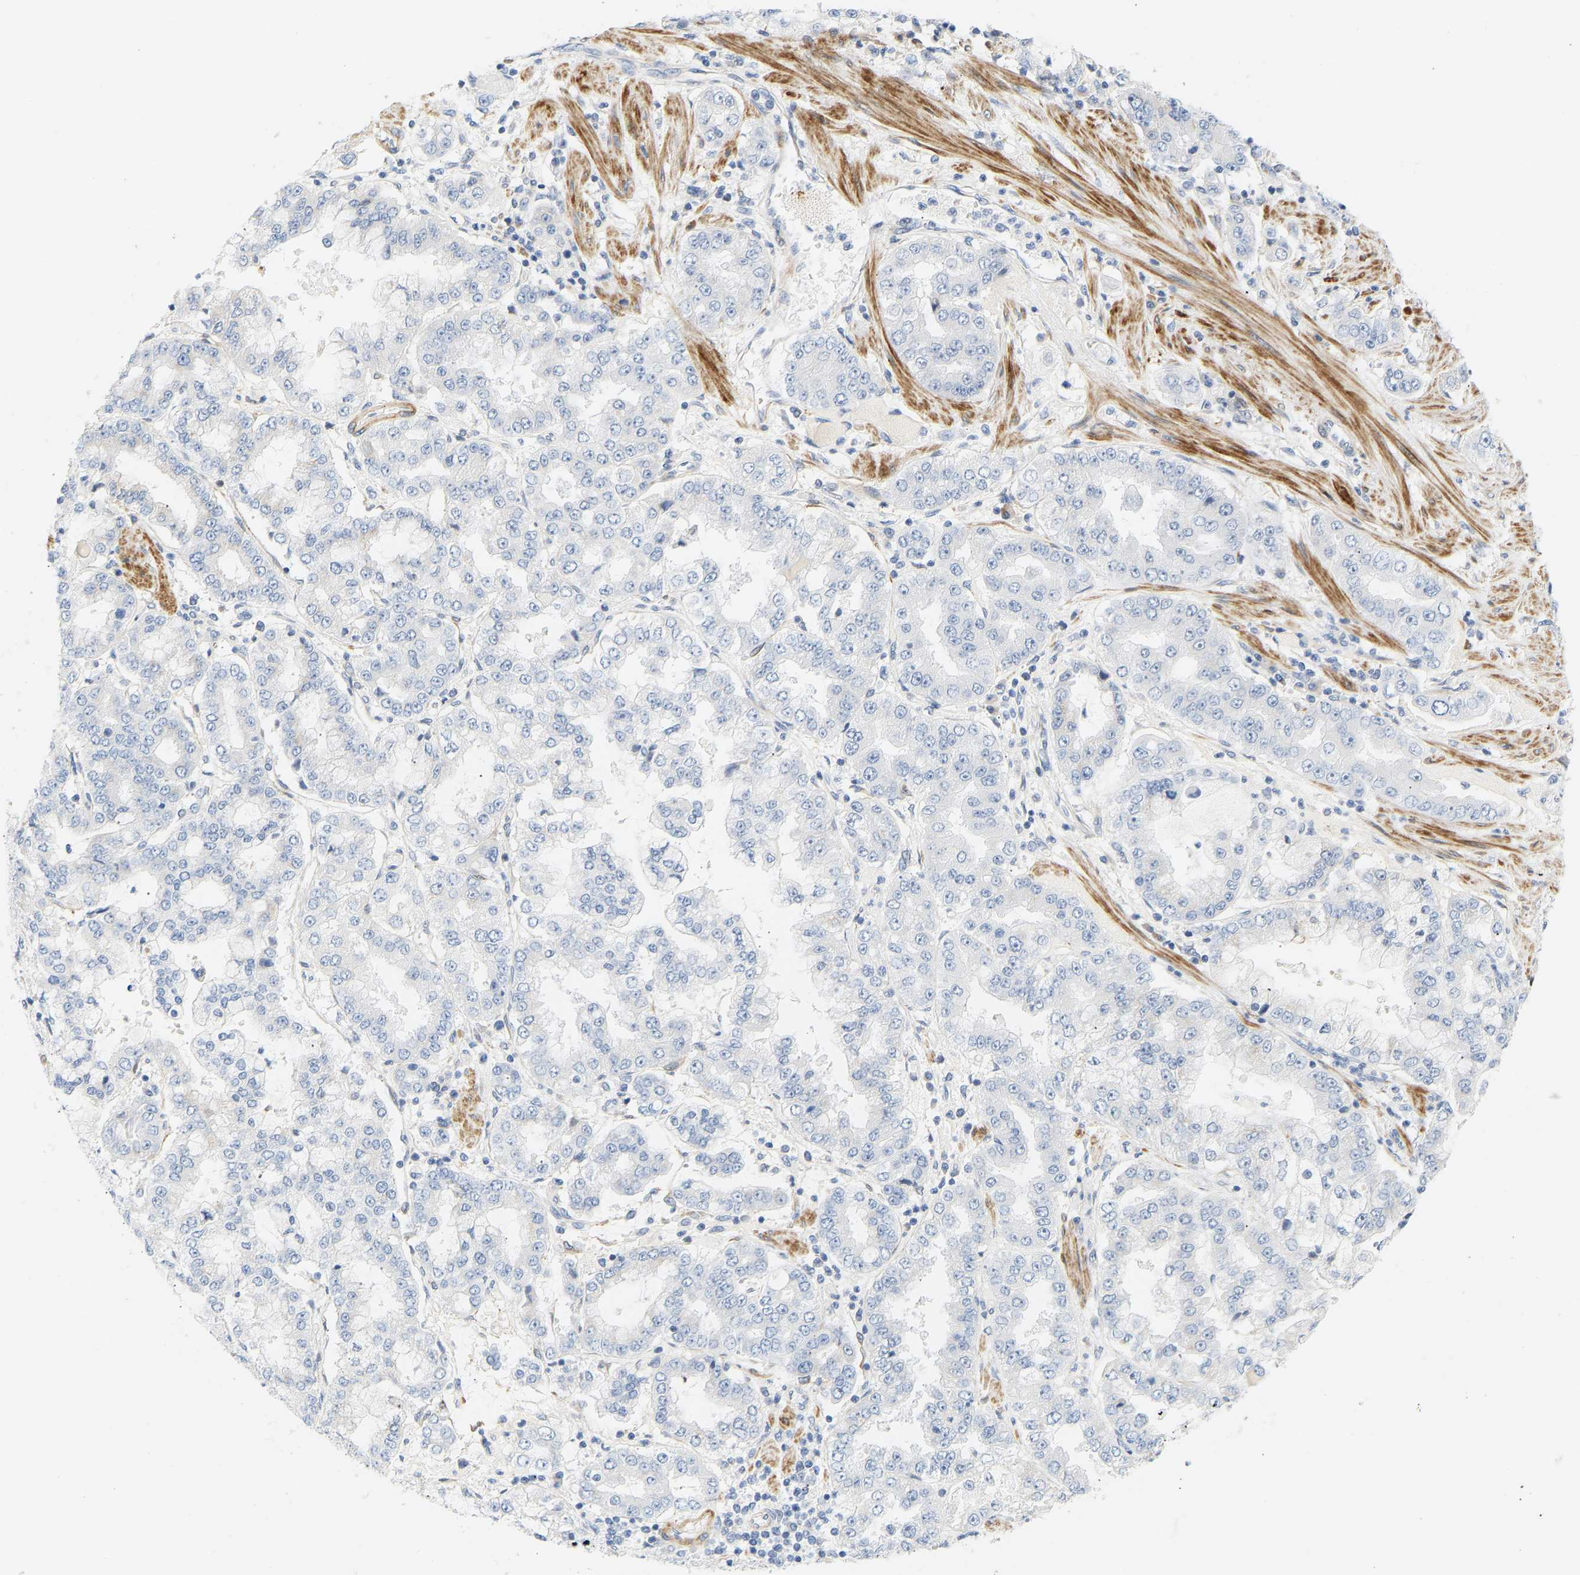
{"staining": {"intensity": "negative", "quantity": "none", "location": "none"}, "tissue": "stomach cancer", "cell_type": "Tumor cells", "image_type": "cancer", "snomed": [{"axis": "morphology", "description": "Adenocarcinoma, NOS"}, {"axis": "topography", "description": "Stomach"}], "caption": "Tumor cells are negative for brown protein staining in adenocarcinoma (stomach).", "gene": "SLC30A7", "patient": {"sex": "male", "age": 76}}